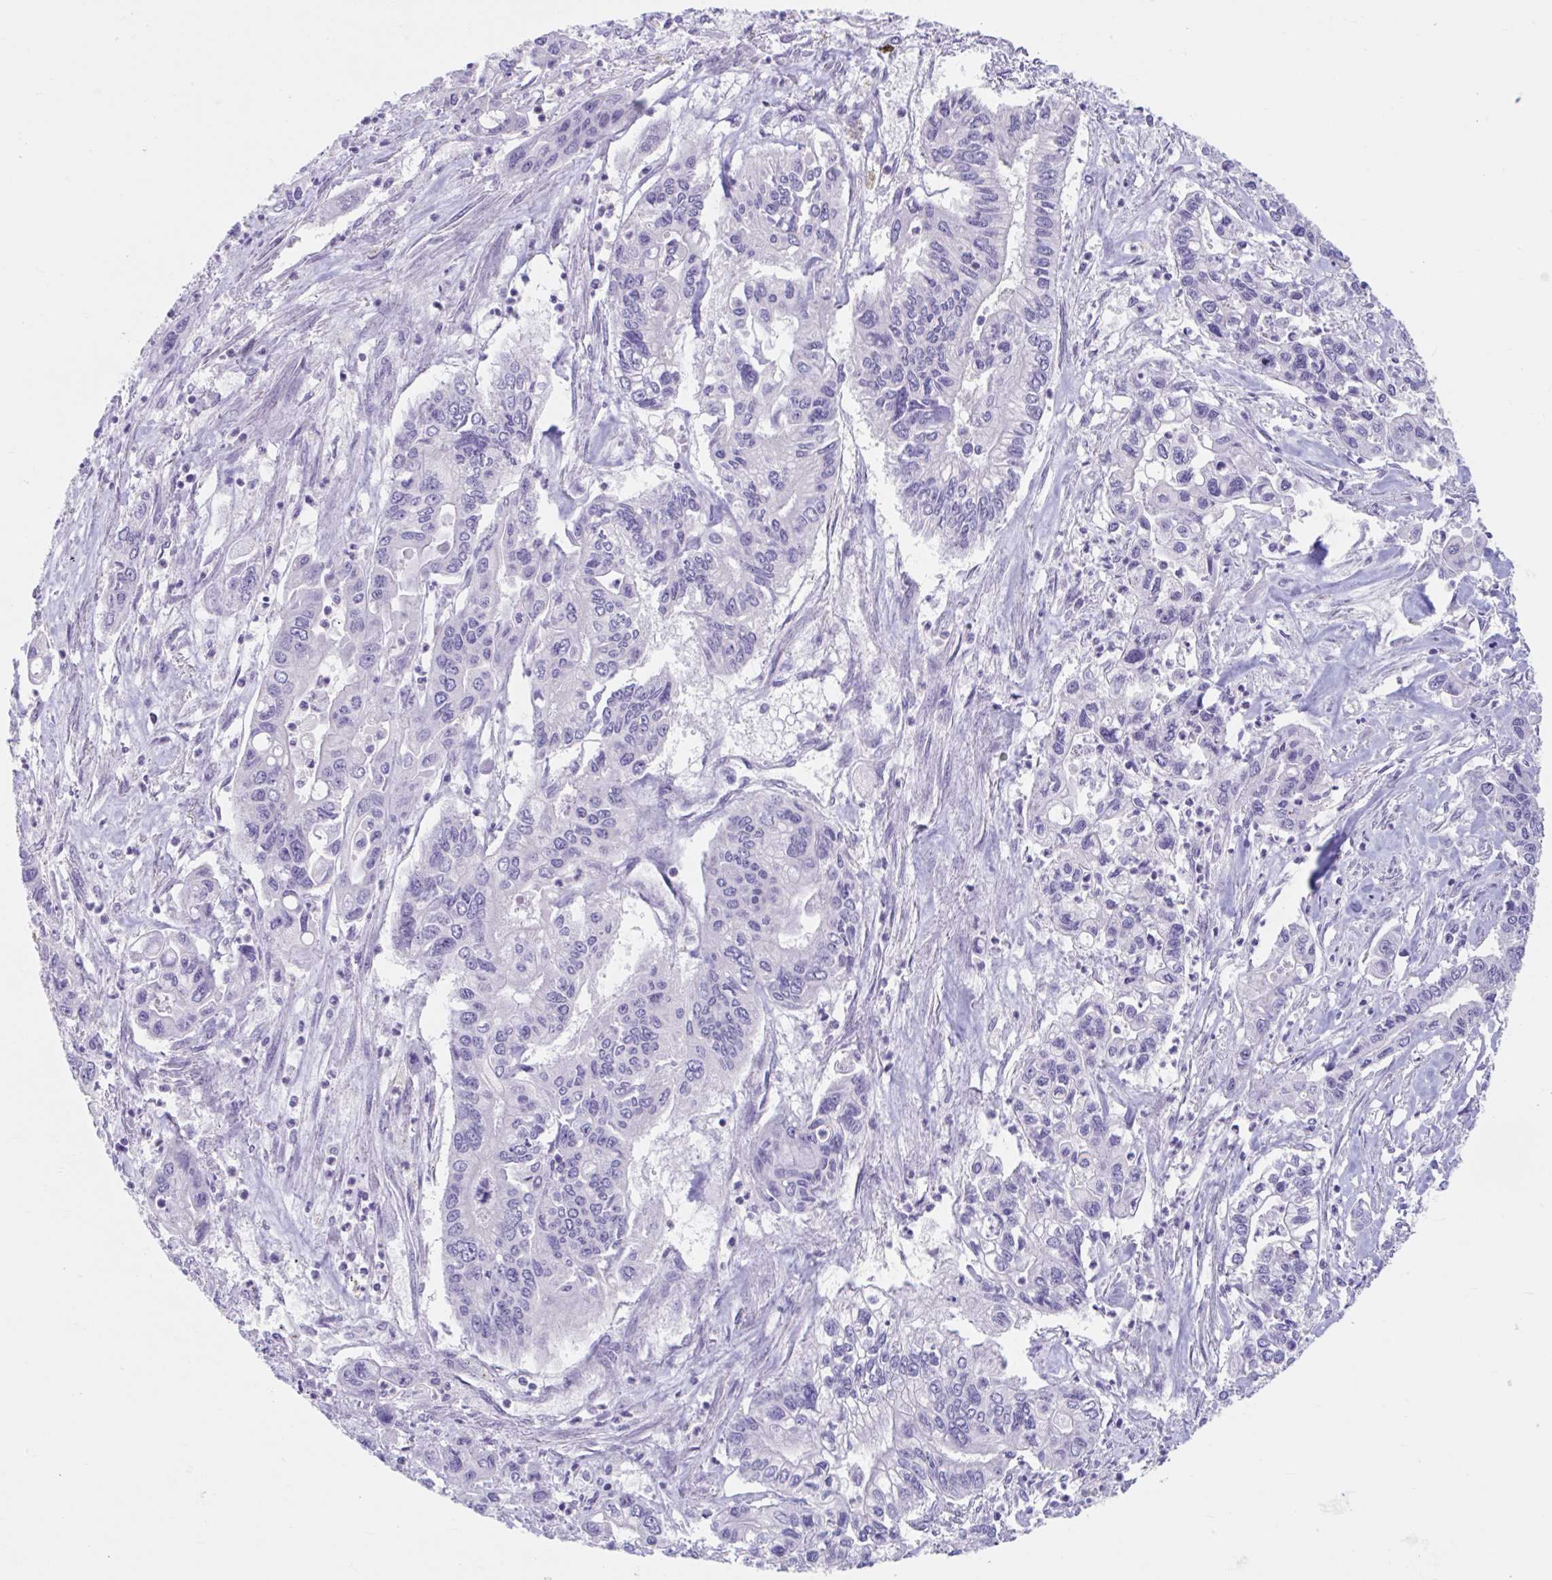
{"staining": {"intensity": "negative", "quantity": "none", "location": "none"}, "tissue": "pancreatic cancer", "cell_type": "Tumor cells", "image_type": "cancer", "snomed": [{"axis": "morphology", "description": "Adenocarcinoma, NOS"}, {"axis": "topography", "description": "Pancreas"}], "caption": "The micrograph reveals no staining of tumor cells in adenocarcinoma (pancreatic).", "gene": "GPR162", "patient": {"sex": "male", "age": 62}}